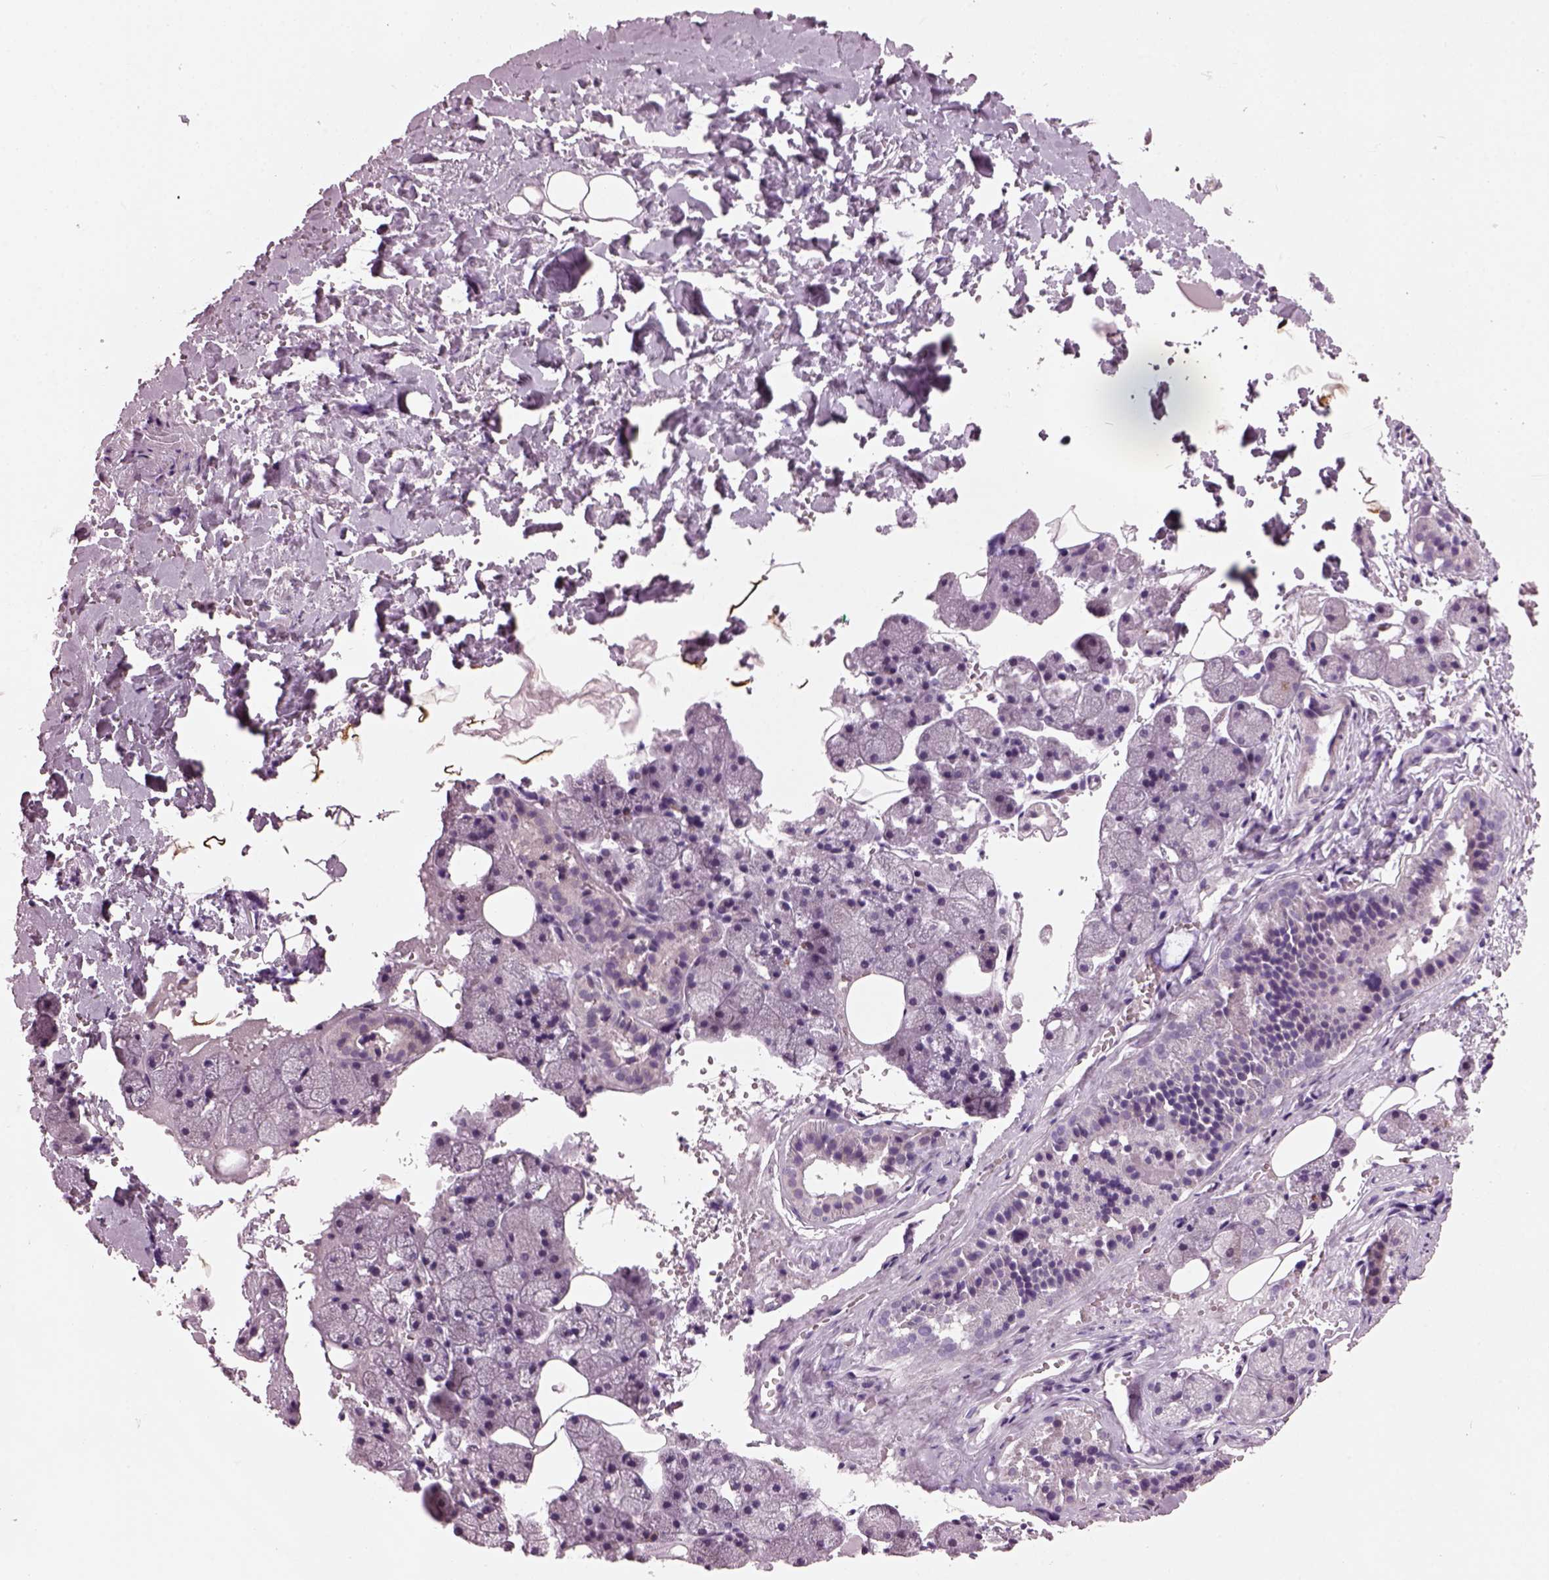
{"staining": {"intensity": "weak", "quantity": "<25%", "location": "cytoplasmic/membranous"}, "tissue": "salivary gland", "cell_type": "Glandular cells", "image_type": "normal", "snomed": [{"axis": "morphology", "description": "Normal tissue, NOS"}, {"axis": "topography", "description": "Salivary gland"}], "caption": "A histopathology image of salivary gland stained for a protein shows no brown staining in glandular cells.", "gene": "PRR9", "patient": {"sex": "male", "age": 38}}